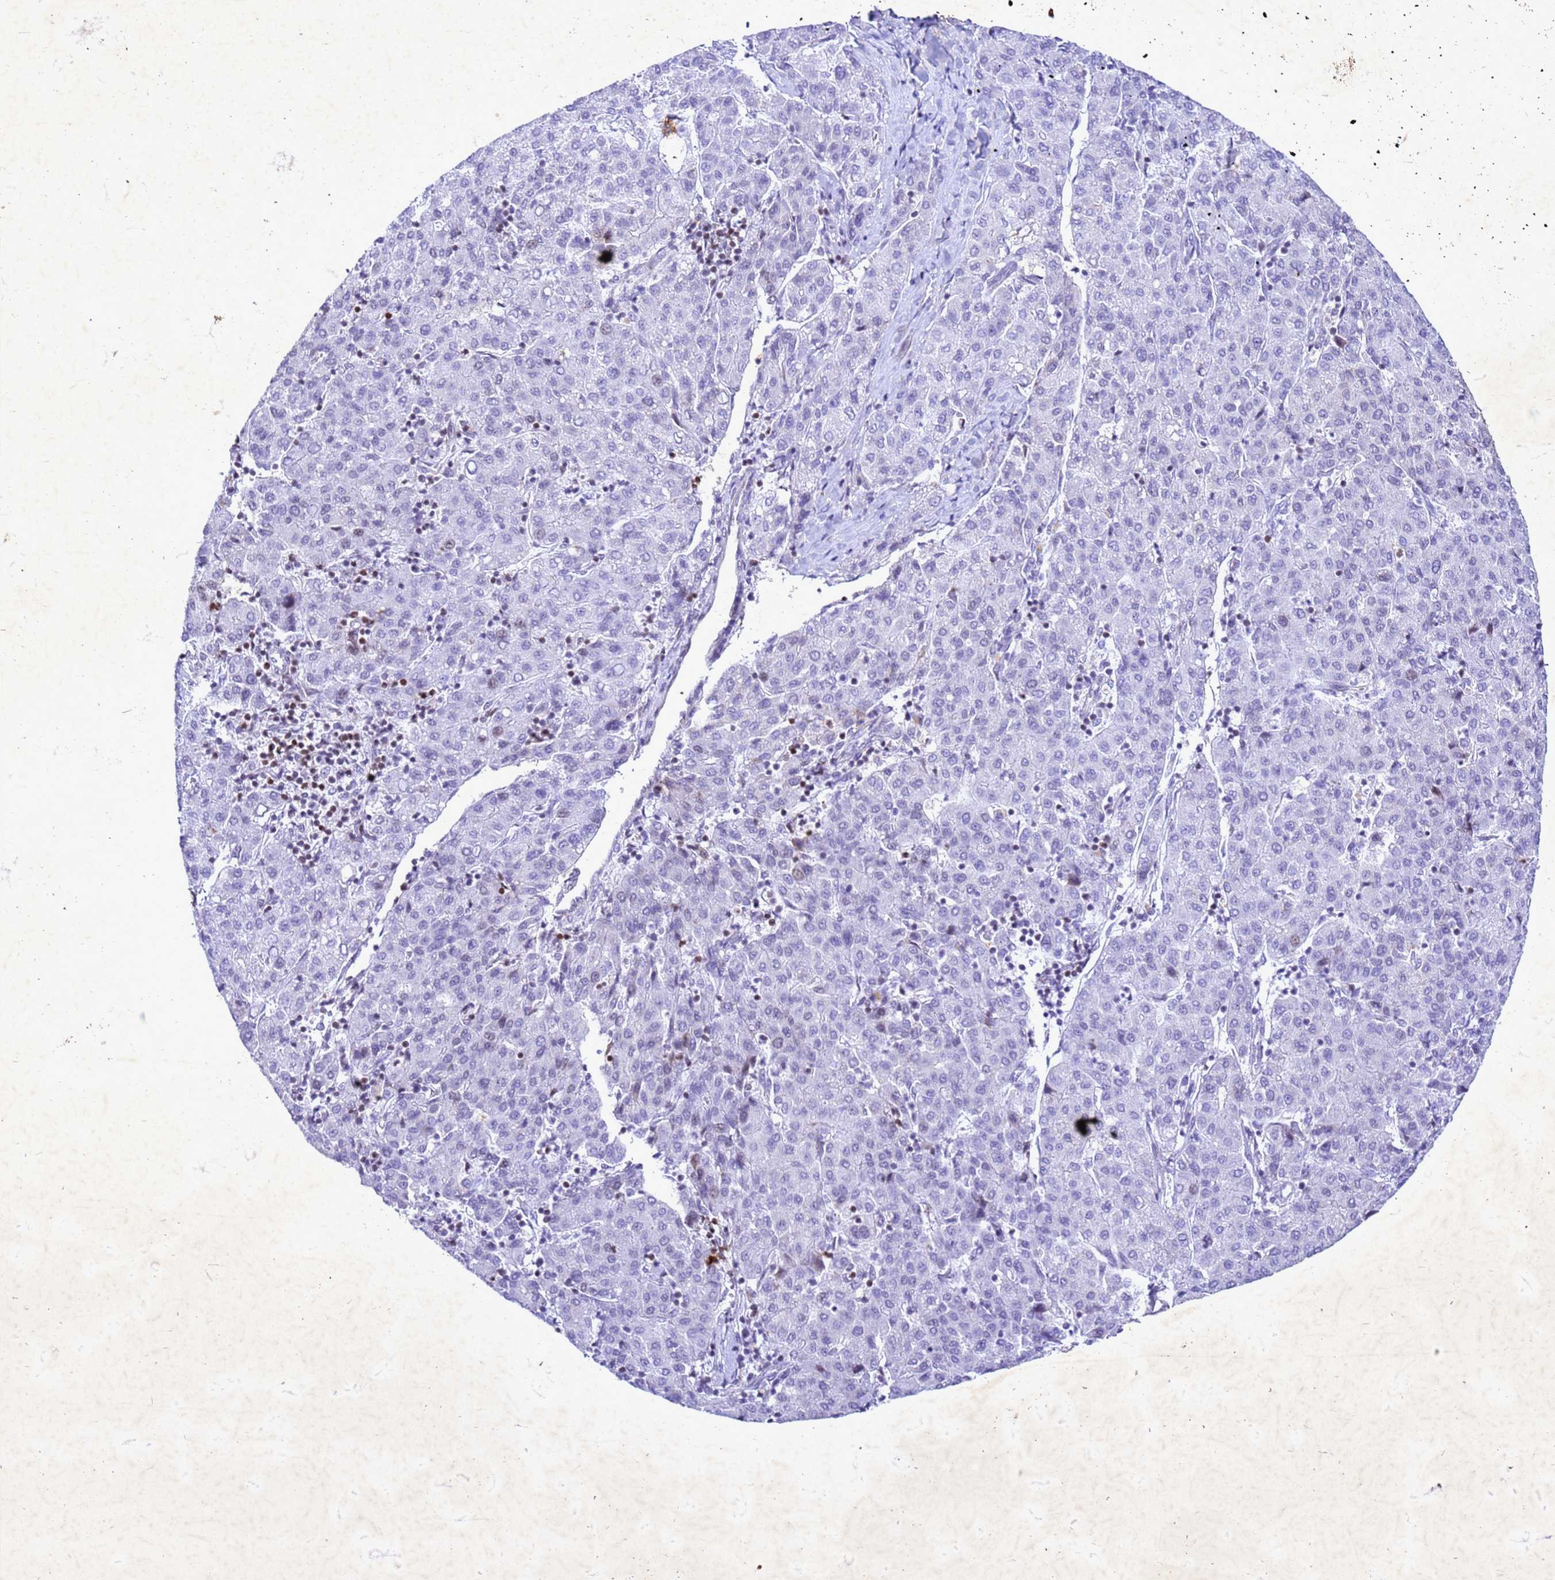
{"staining": {"intensity": "negative", "quantity": "none", "location": "none"}, "tissue": "liver cancer", "cell_type": "Tumor cells", "image_type": "cancer", "snomed": [{"axis": "morphology", "description": "Carcinoma, Hepatocellular, NOS"}, {"axis": "topography", "description": "Liver"}], "caption": "Liver hepatocellular carcinoma was stained to show a protein in brown. There is no significant expression in tumor cells. (DAB (3,3'-diaminobenzidine) IHC with hematoxylin counter stain).", "gene": "COPS9", "patient": {"sex": "male", "age": 65}}